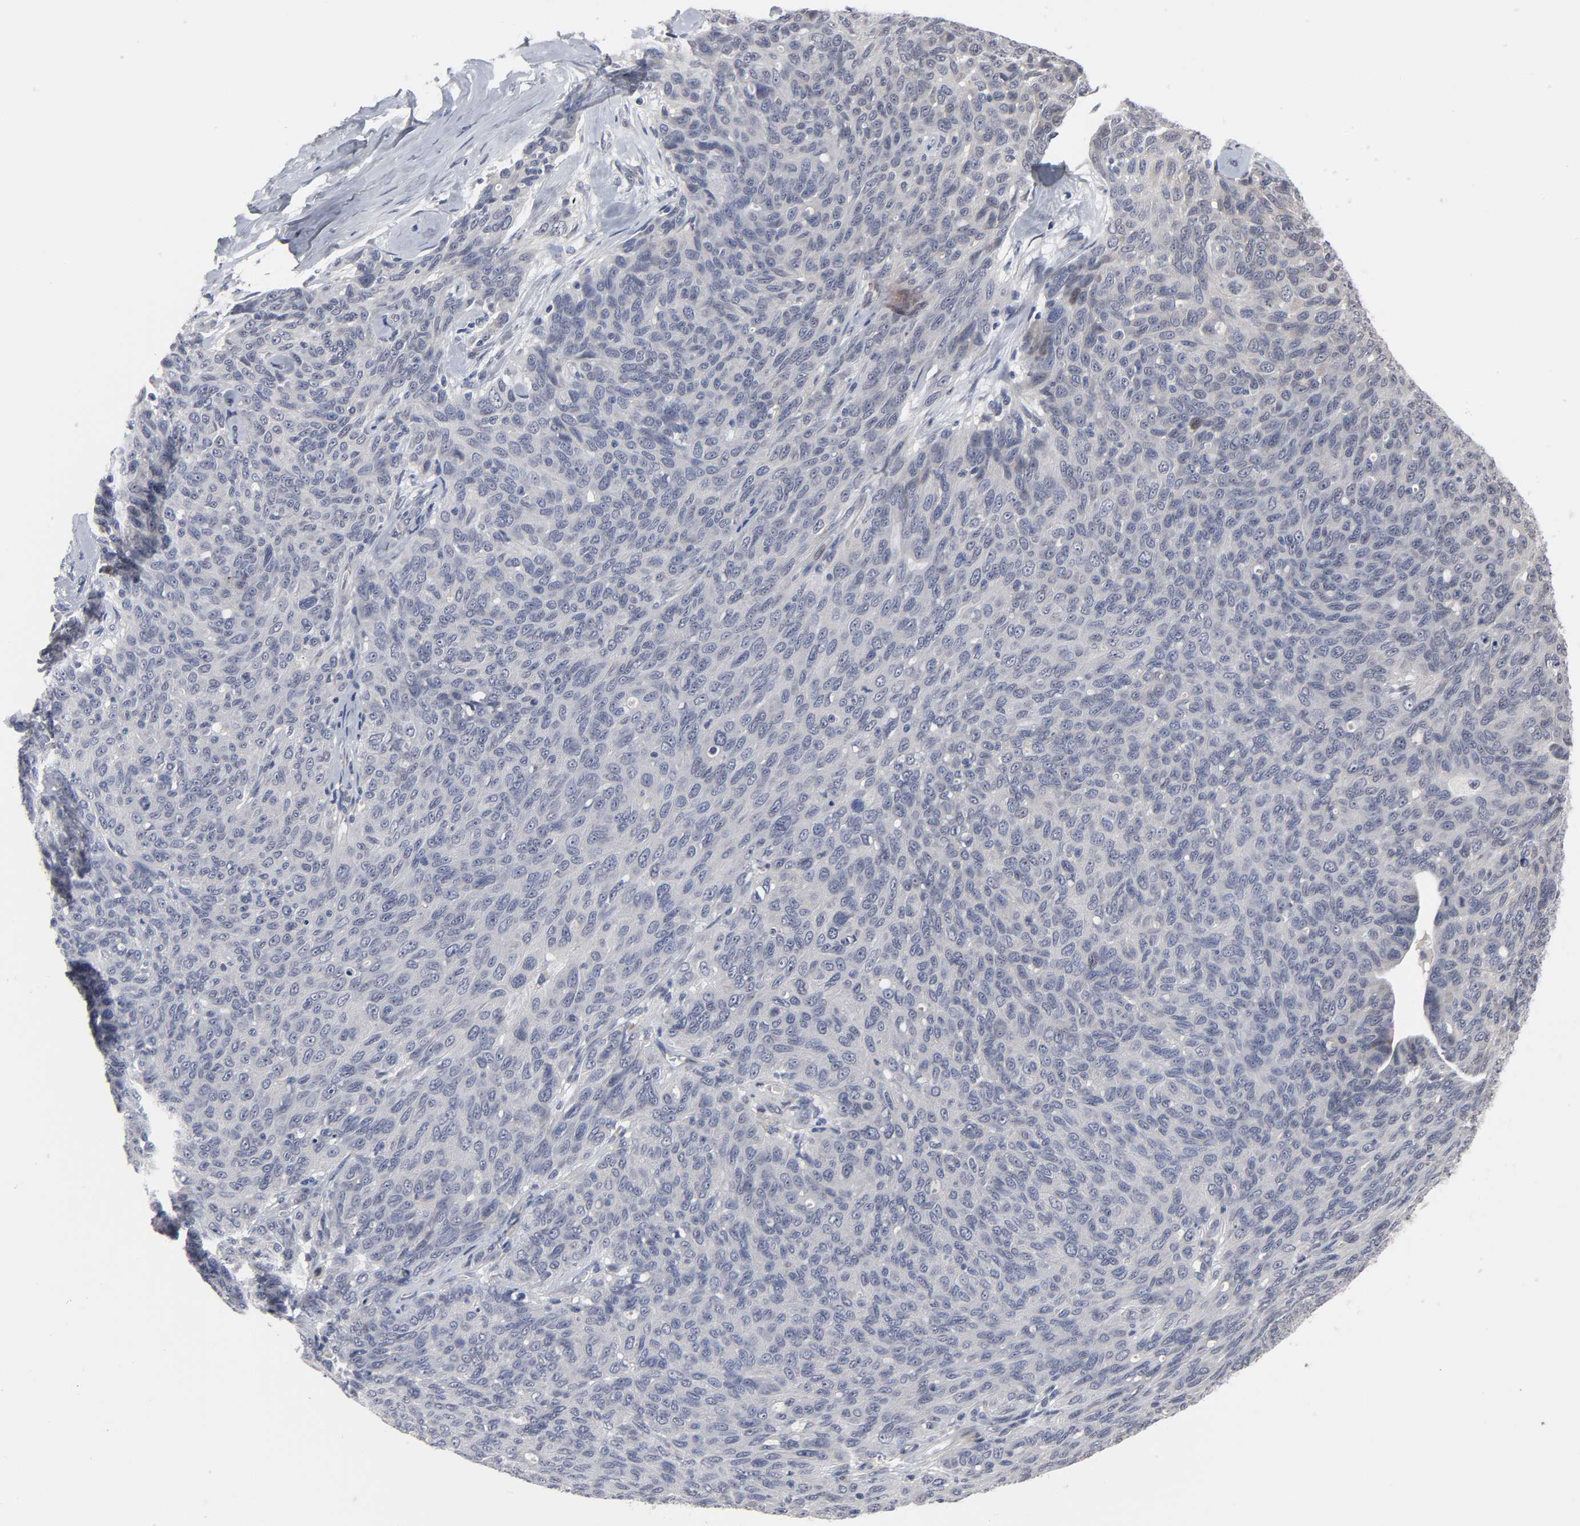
{"staining": {"intensity": "negative", "quantity": "none", "location": "none"}, "tissue": "ovarian cancer", "cell_type": "Tumor cells", "image_type": "cancer", "snomed": [{"axis": "morphology", "description": "Carcinoma, endometroid"}, {"axis": "topography", "description": "Ovary"}], "caption": "IHC of ovarian endometroid carcinoma shows no positivity in tumor cells. Nuclei are stained in blue.", "gene": "HNF4A", "patient": {"sex": "female", "age": 60}}